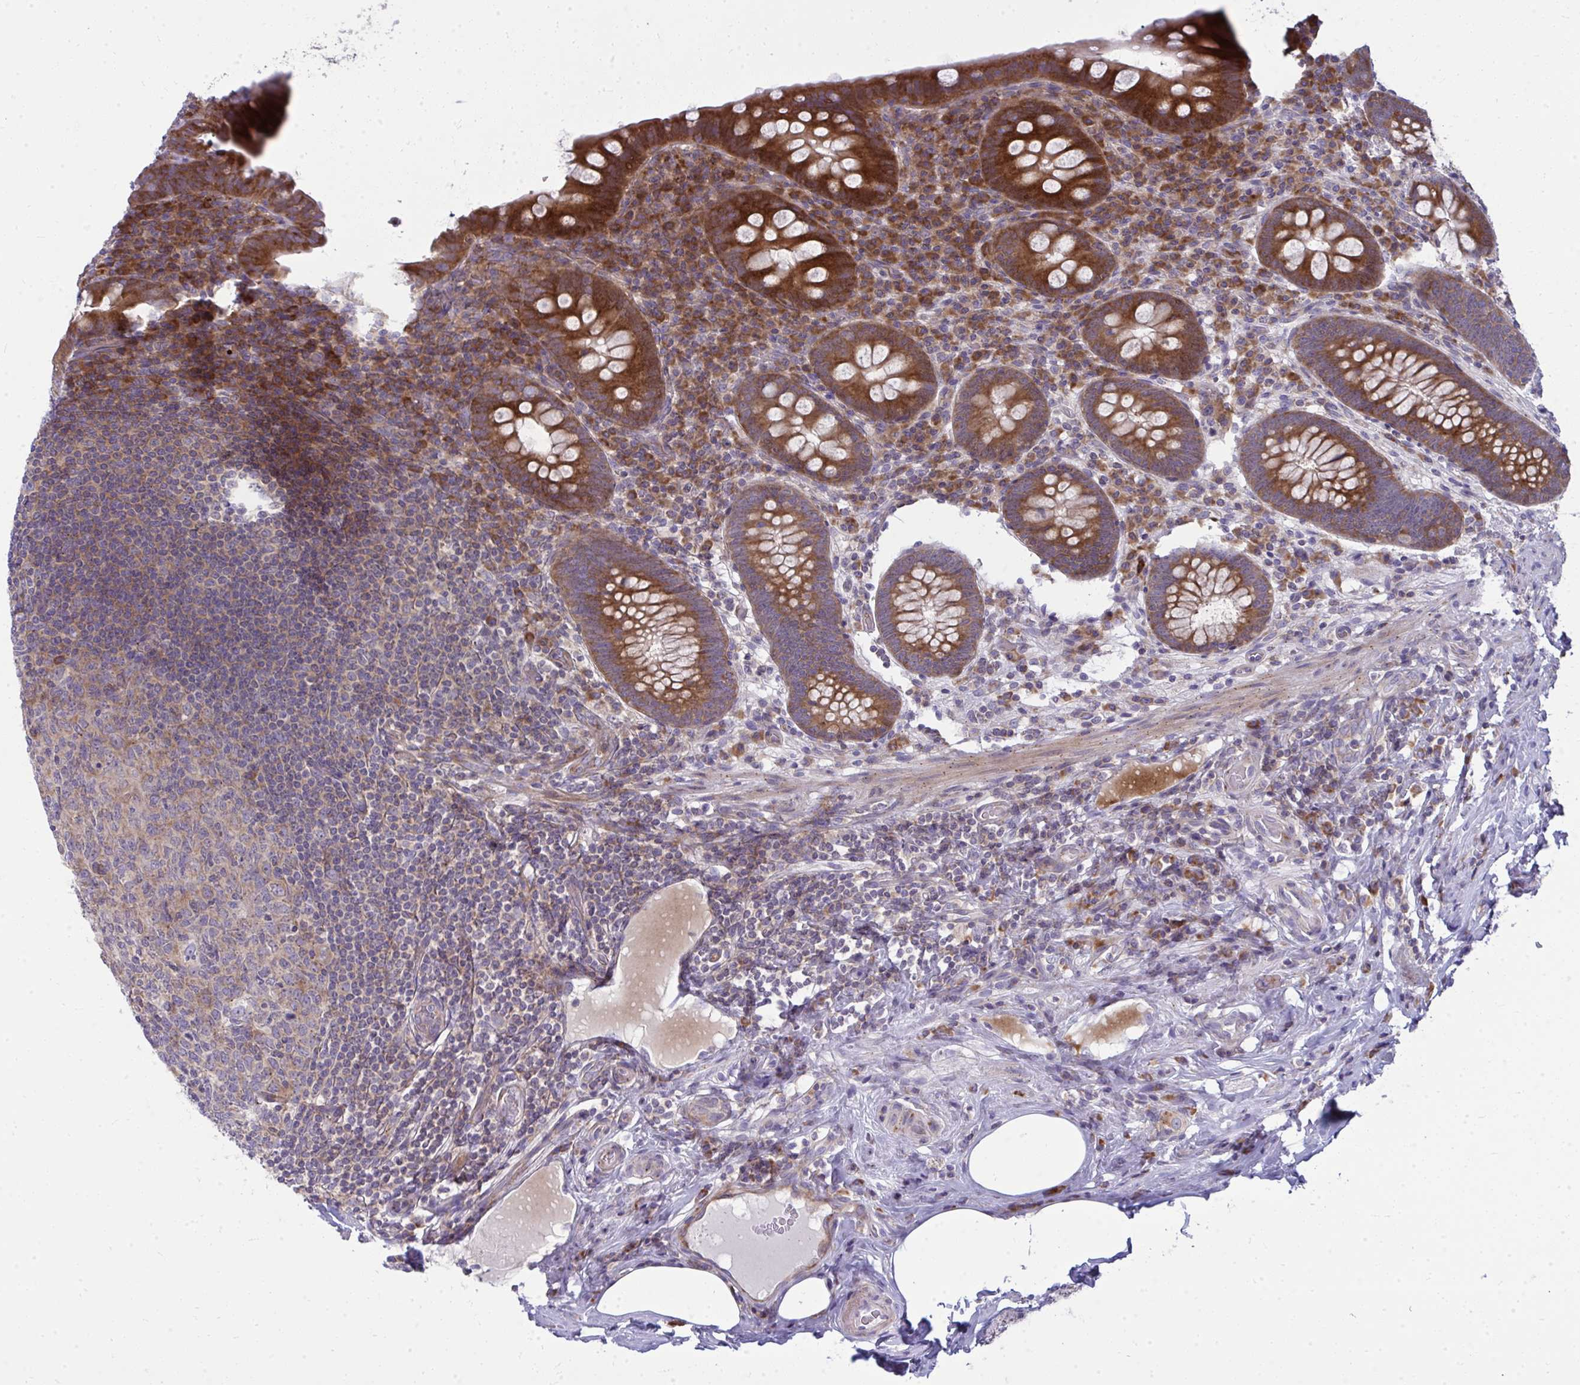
{"staining": {"intensity": "strong", "quantity": ">75%", "location": "cytoplasmic/membranous"}, "tissue": "appendix", "cell_type": "Glandular cells", "image_type": "normal", "snomed": [{"axis": "morphology", "description": "Normal tissue, NOS"}, {"axis": "topography", "description": "Appendix"}], "caption": "The image demonstrates a brown stain indicating the presence of a protein in the cytoplasmic/membranous of glandular cells in appendix. (Brightfield microscopy of DAB IHC at high magnification).", "gene": "GFPT2", "patient": {"sex": "male", "age": 71}}